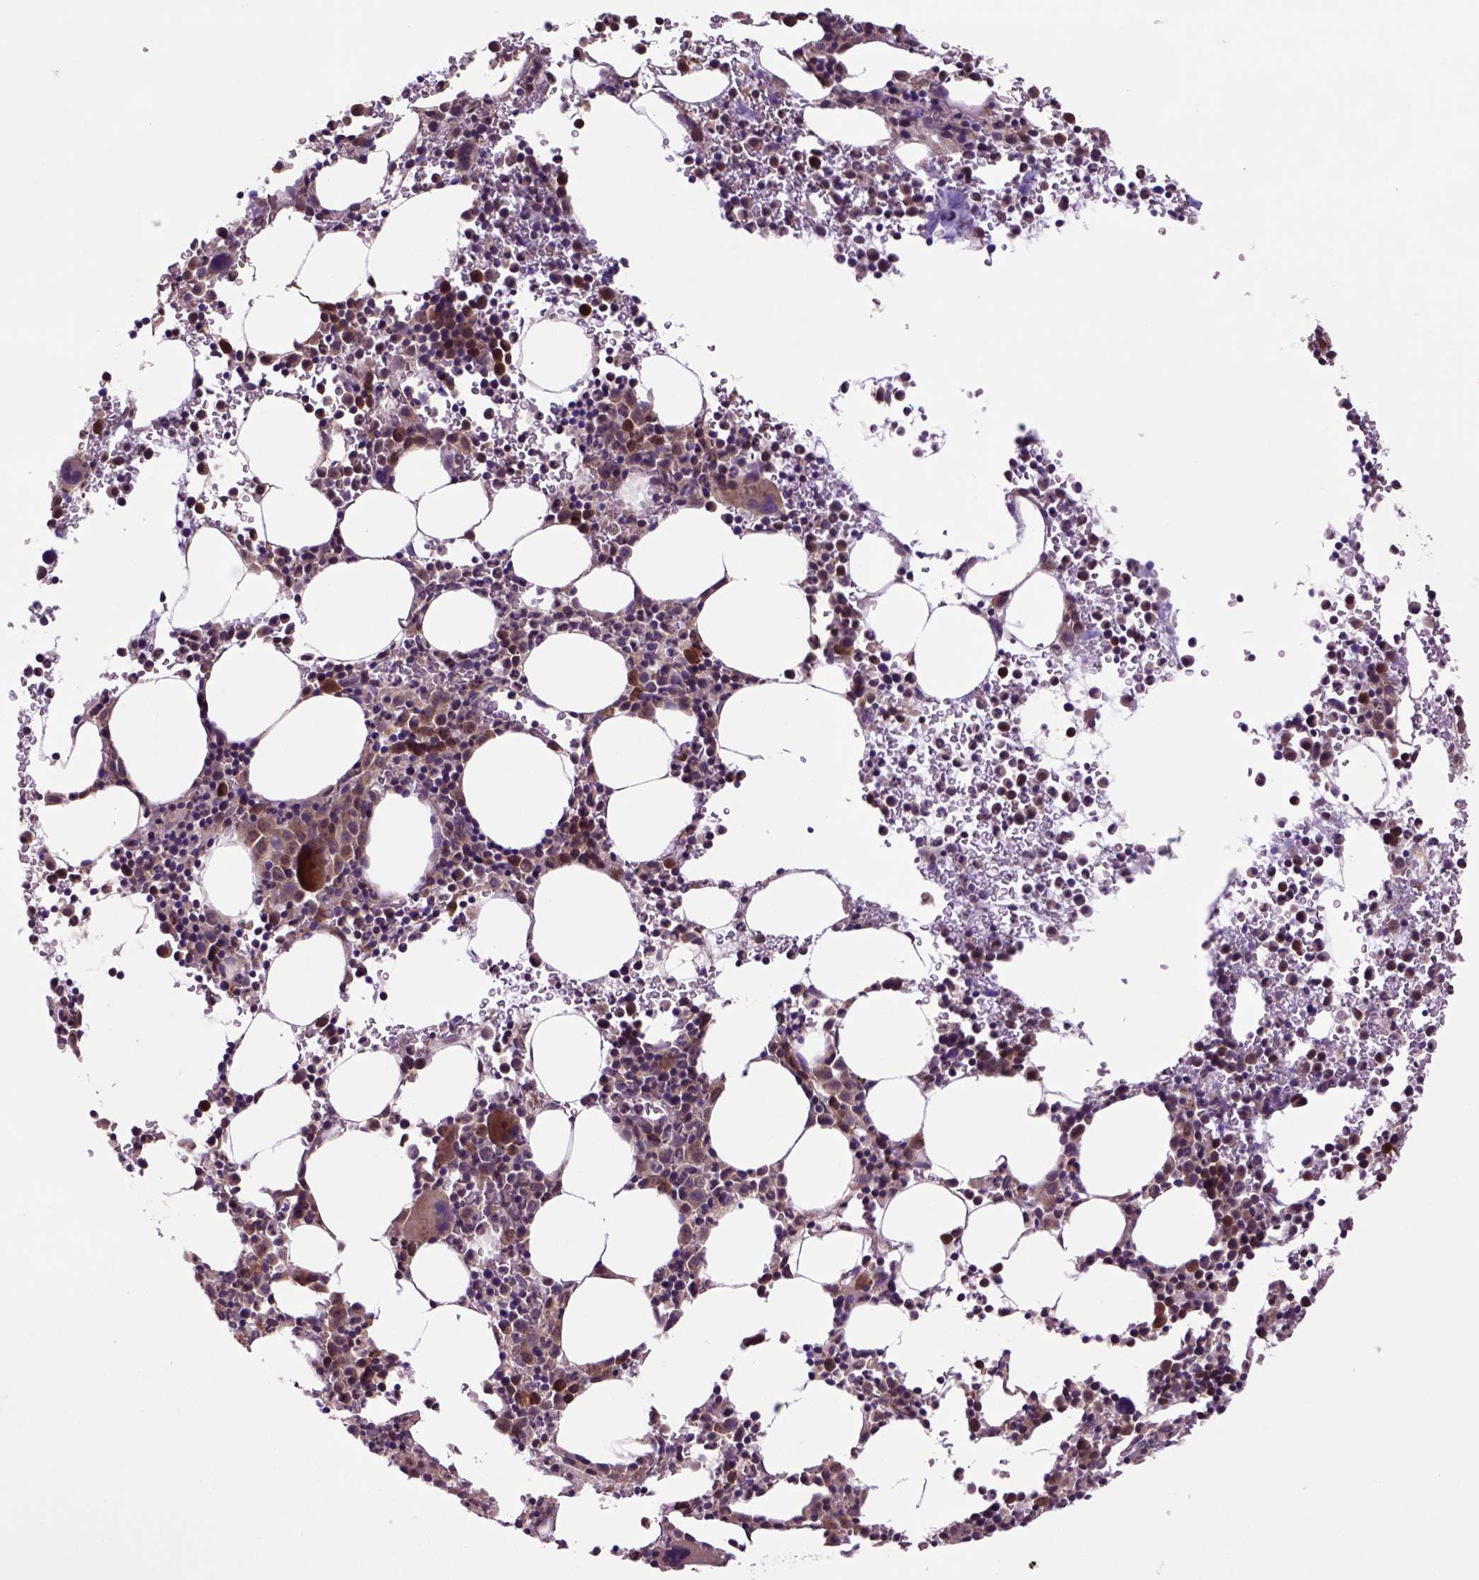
{"staining": {"intensity": "strong", "quantity": "<25%", "location": "cytoplasmic/membranous"}, "tissue": "bone marrow", "cell_type": "Hematopoietic cells", "image_type": "normal", "snomed": [{"axis": "morphology", "description": "Normal tissue, NOS"}, {"axis": "topography", "description": "Bone marrow"}], "caption": "Hematopoietic cells exhibit medium levels of strong cytoplasmic/membranous staining in approximately <25% of cells in unremarkable human bone marrow.", "gene": "HSPBP1", "patient": {"sex": "male", "age": 58}}